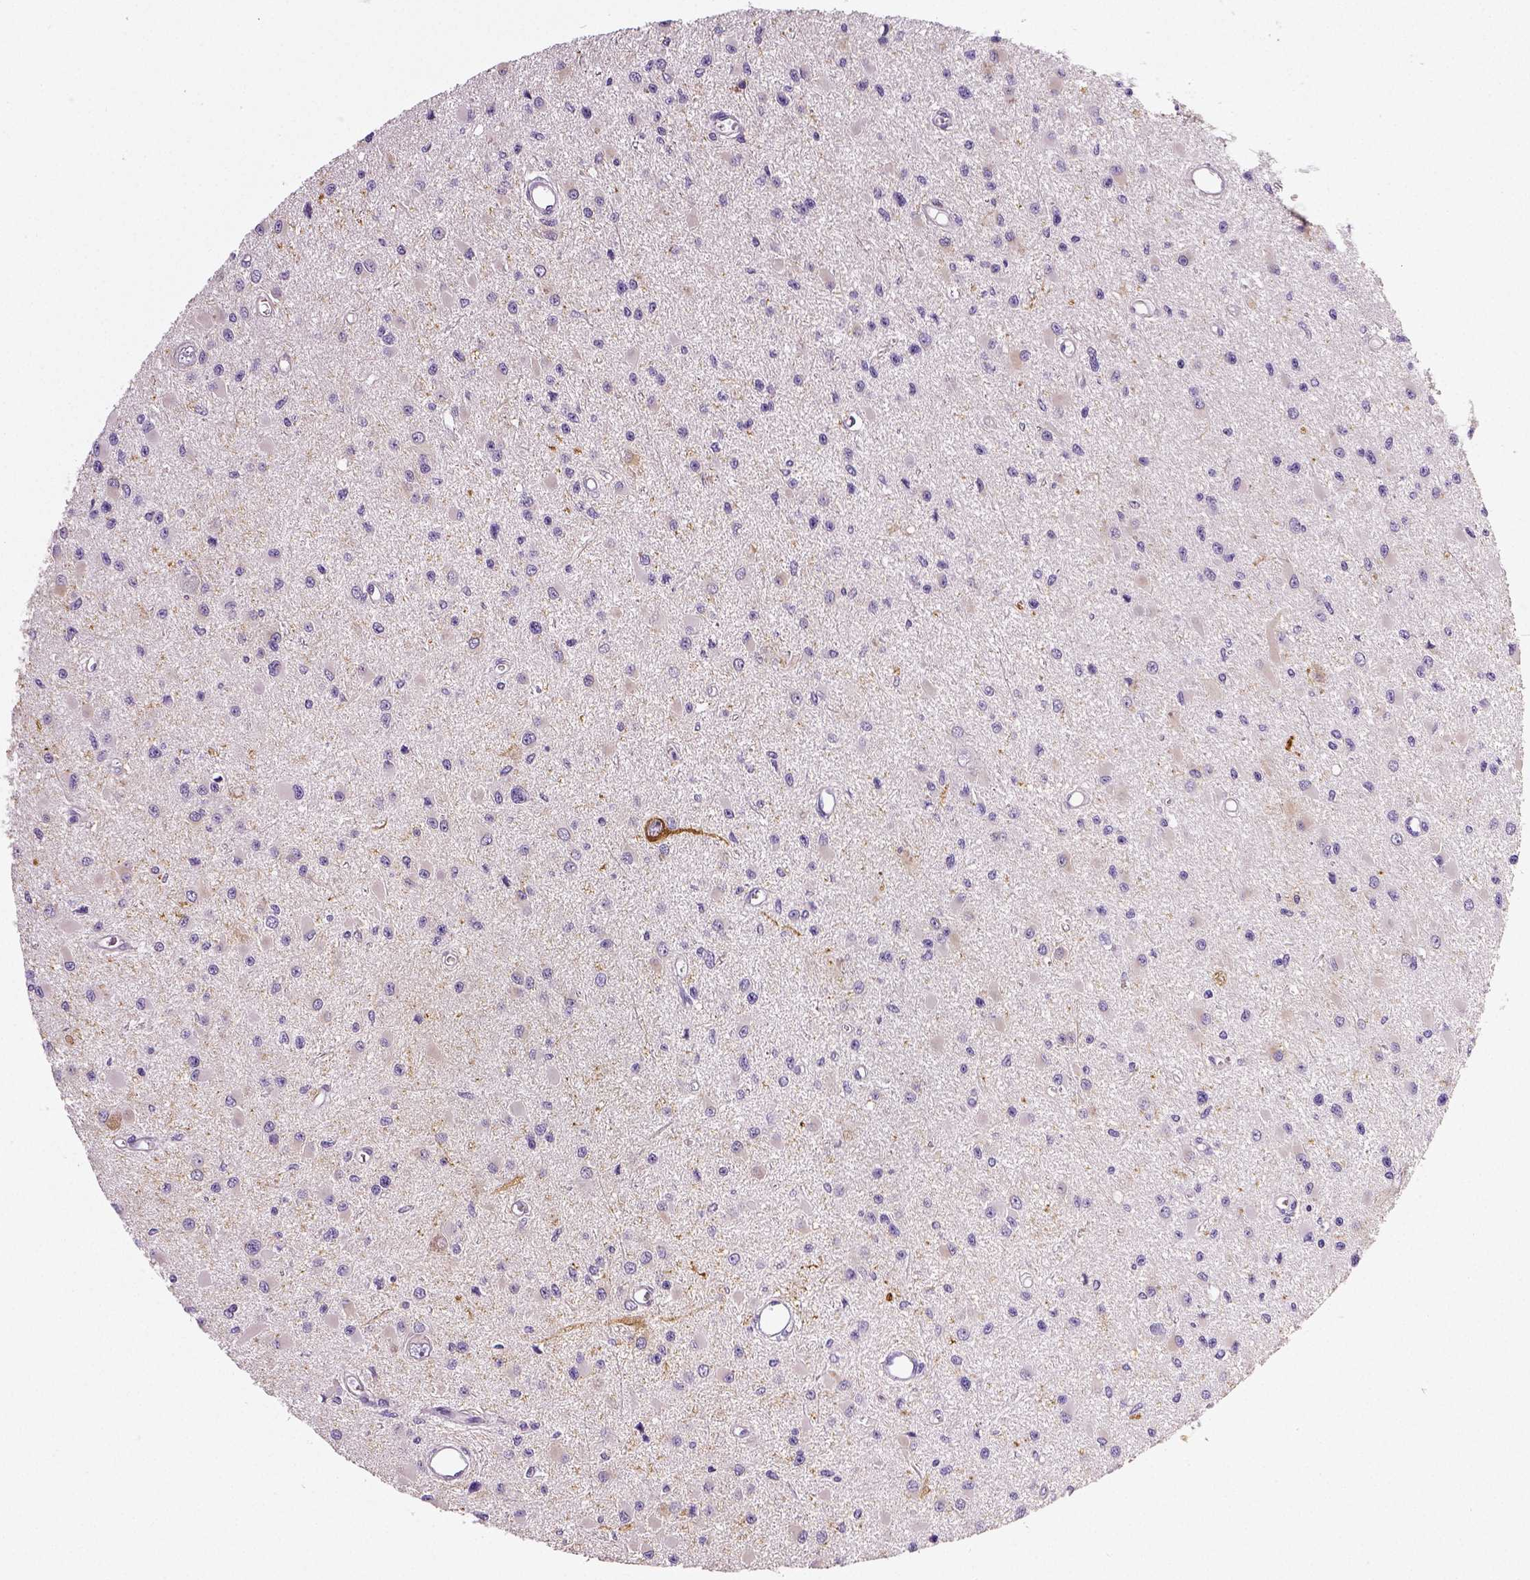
{"staining": {"intensity": "negative", "quantity": "none", "location": "none"}, "tissue": "glioma", "cell_type": "Tumor cells", "image_type": "cancer", "snomed": [{"axis": "morphology", "description": "Glioma, malignant, High grade"}, {"axis": "topography", "description": "Brain"}], "caption": "Protein analysis of high-grade glioma (malignant) demonstrates no significant expression in tumor cells.", "gene": "NECAB2", "patient": {"sex": "male", "age": 54}}